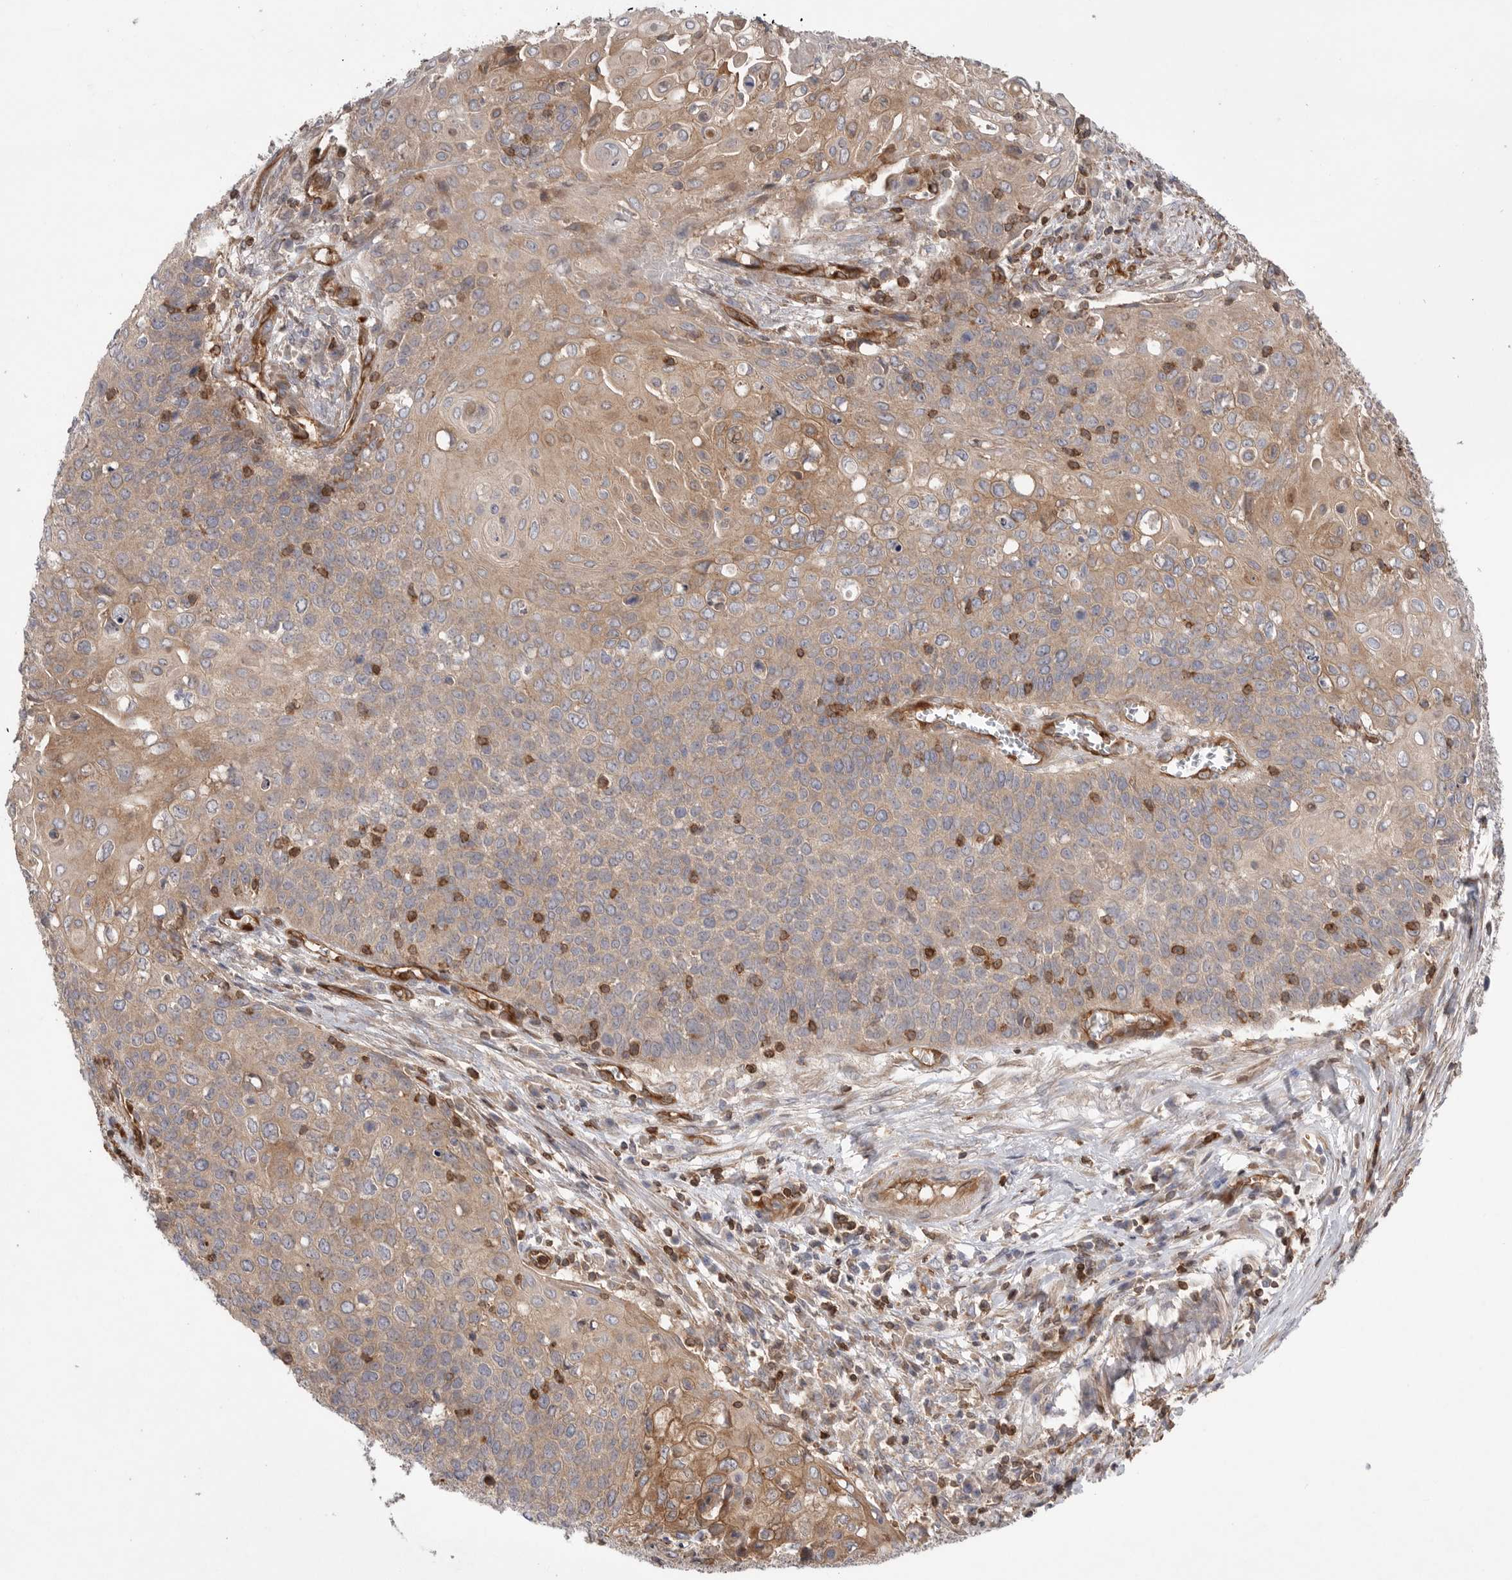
{"staining": {"intensity": "moderate", "quantity": "25%-75%", "location": "cytoplasmic/membranous"}, "tissue": "cervical cancer", "cell_type": "Tumor cells", "image_type": "cancer", "snomed": [{"axis": "morphology", "description": "Squamous cell carcinoma, NOS"}, {"axis": "topography", "description": "Cervix"}], "caption": "Immunohistochemical staining of human cervical cancer (squamous cell carcinoma) shows medium levels of moderate cytoplasmic/membranous staining in about 25%-75% of tumor cells. The protein is stained brown, and the nuclei are stained in blue (DAB IHC with brightfield microscopy, high magnification).", "gene": "PRKCH", "patient": {"sex": "female", "age": 39}}